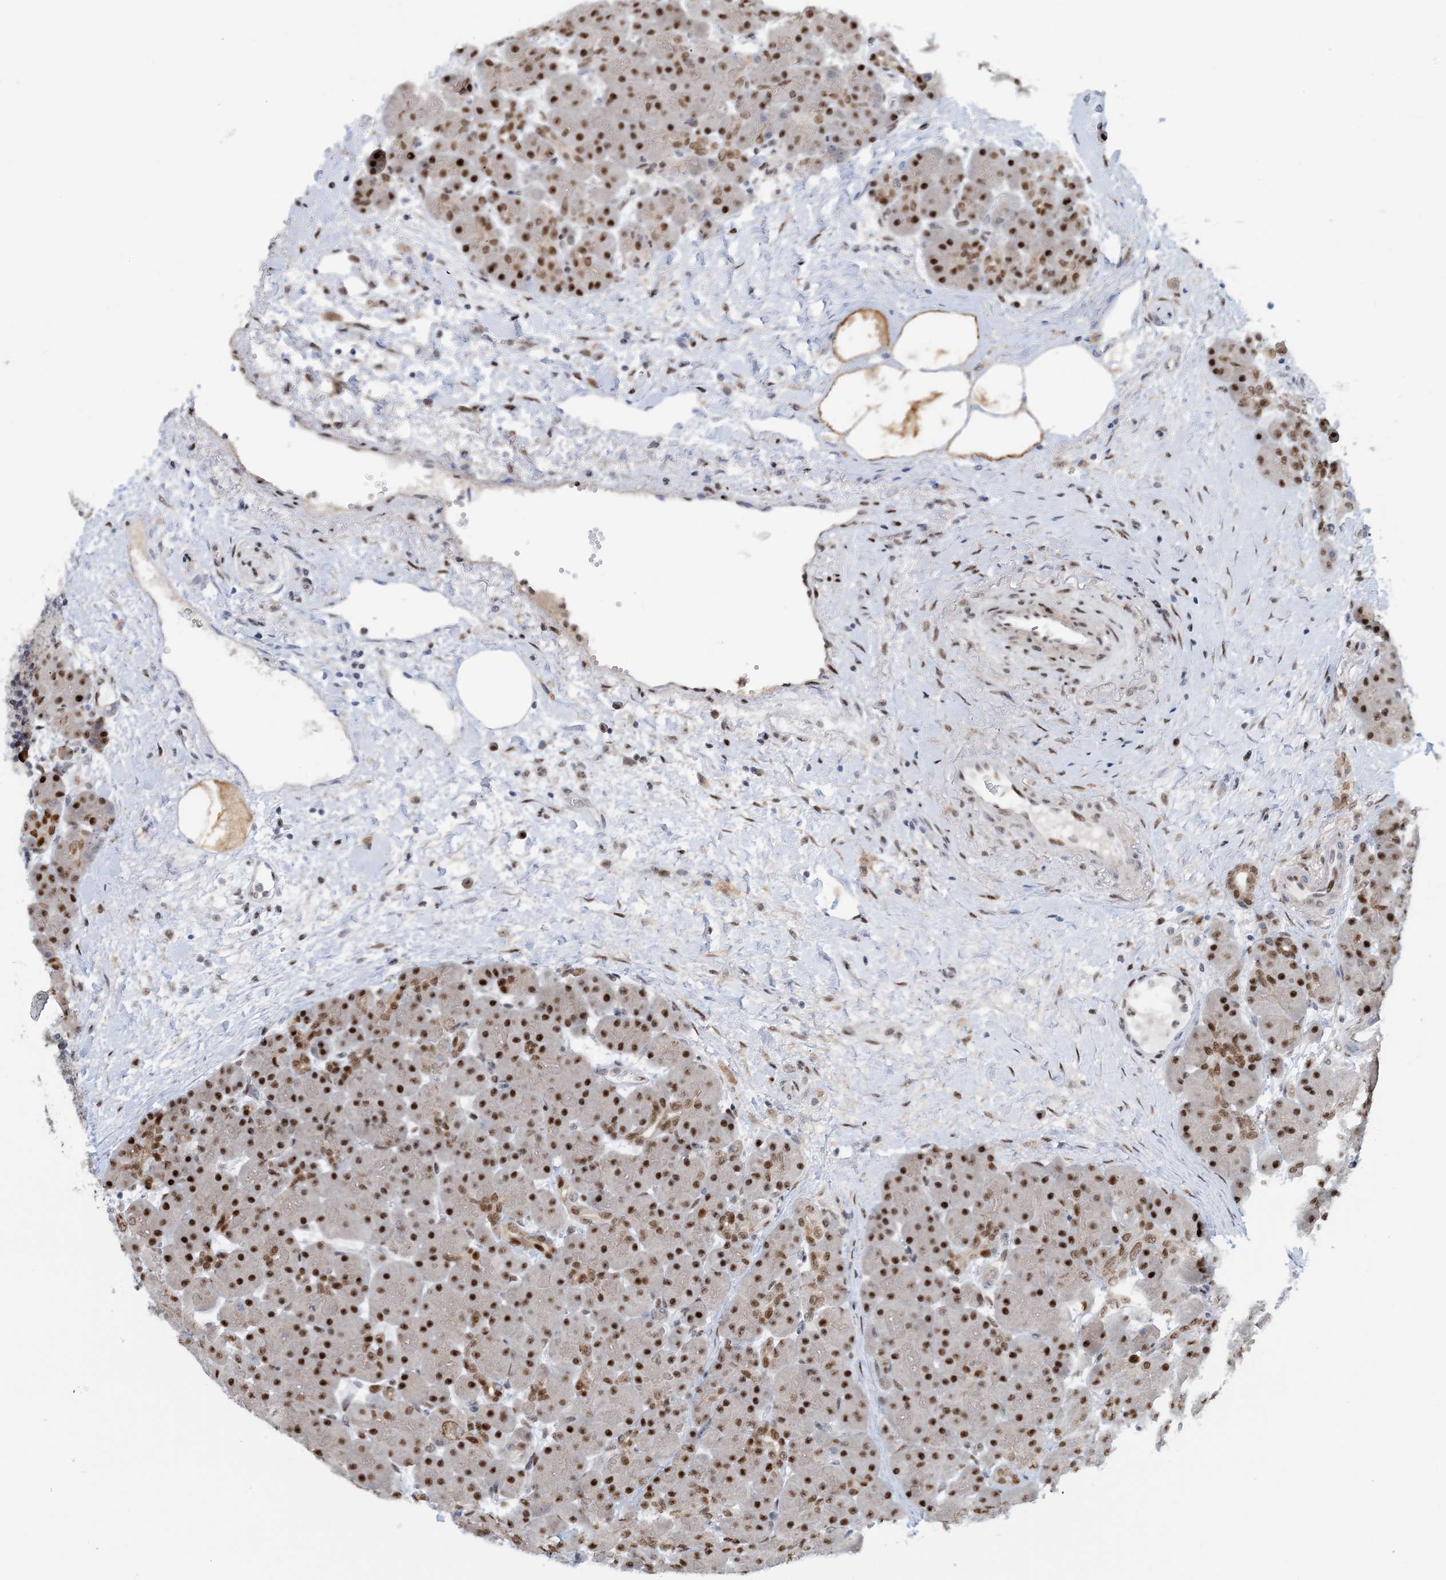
{"staining": {"intensity": "strong", "quantity": ">75%", "location": "nuclear"}, "tissue": "pancreas", "cell_type": "Exocrine glandular cells", "image_type": "normal", "snomed": [{"axis": "morphology", "description": "Normal tissue, NOS"}, {"axis": "topography", "description": "Pancreas"}], "caption": "Protein staining of benign pancreas reveals strong nuclear positivity in approximately >75% of exocrine glandular cells. The staining was performed using DAB (3,3'-diaminobenzidine), with brown indicating positive protein expression. Nuclei are stained blue with hematoxylin.", "gene": "HEMK1", "patient": {"sex": "male", "age": 66}}